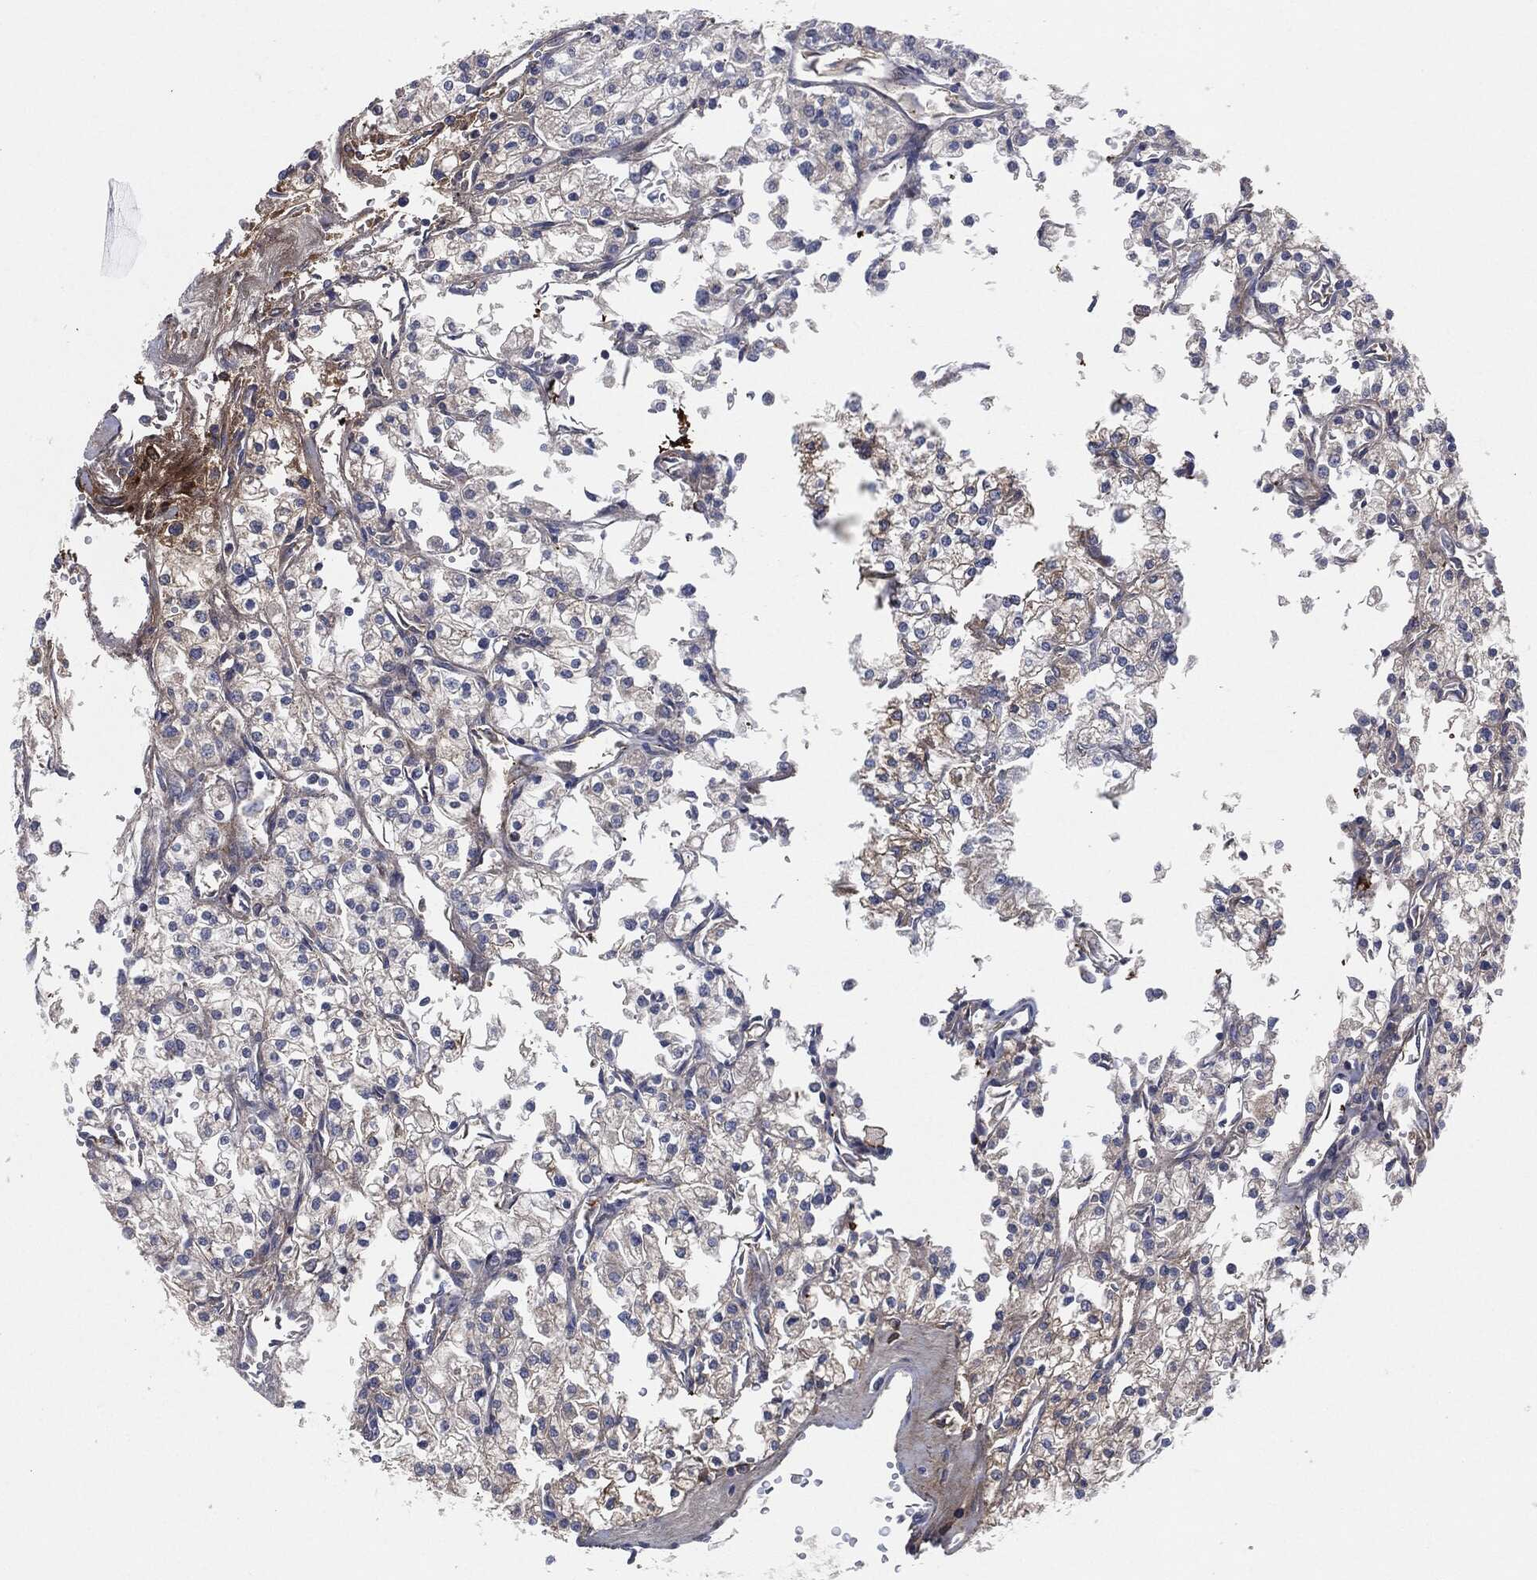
{"staining": {"intensity": "negative", "quantity": "none", "location": "none"}, "tissue": "renal cancer", "cell_type": "Tumor cells", "image_type": "cancer", "snomed": [{"axis": "morphology", "description": "Adenocarcinoma, NOS"}, {"axis": "topography", "description": "Kidney"}], "caption": "This is a histopathology image of immunohistochemistry (IHC) staining of renal cancer, which shows no expression in tumor cells.", "gene": "APOB", "patient": {"sex": "male", "age": 80}}